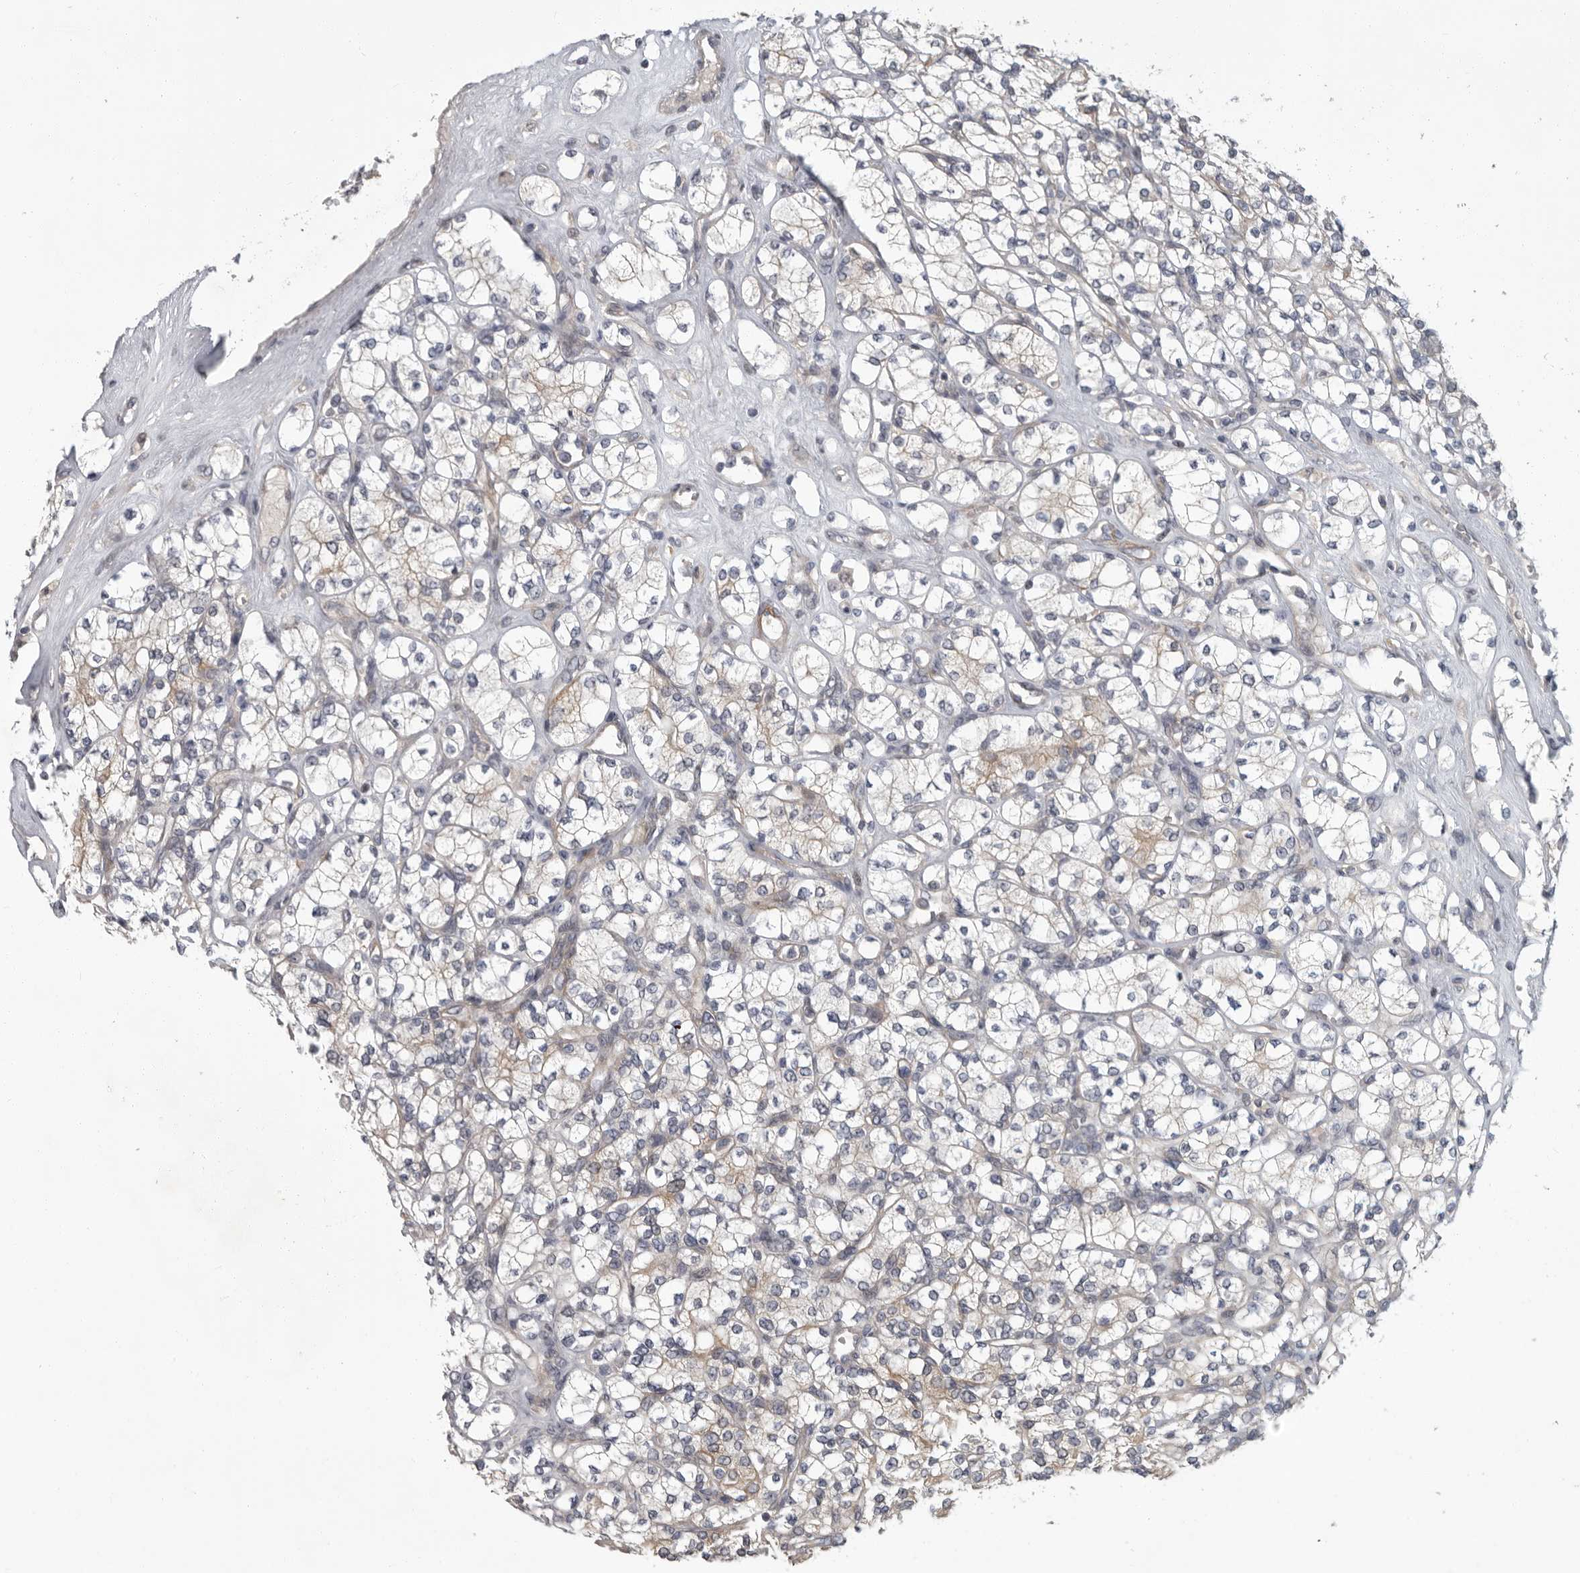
{"staining": {"intensity": "negative", "quantity": "none", "location": "none"}, "tissue": "renal cancer", "cell_type": "Tumor cells", "image_type": "cancer", "snomed": [{"axis": "morphology", "description": "Adenocarcinoma, NOS"}, {"axis": "topography", "description": "Kidney"}], "caption": "IHC of human renal cancer (adenocarcinoma) displays no staining in tumor cells.", "gene": "PDE7A", "patient": {"sex": "male", "age": 77}}